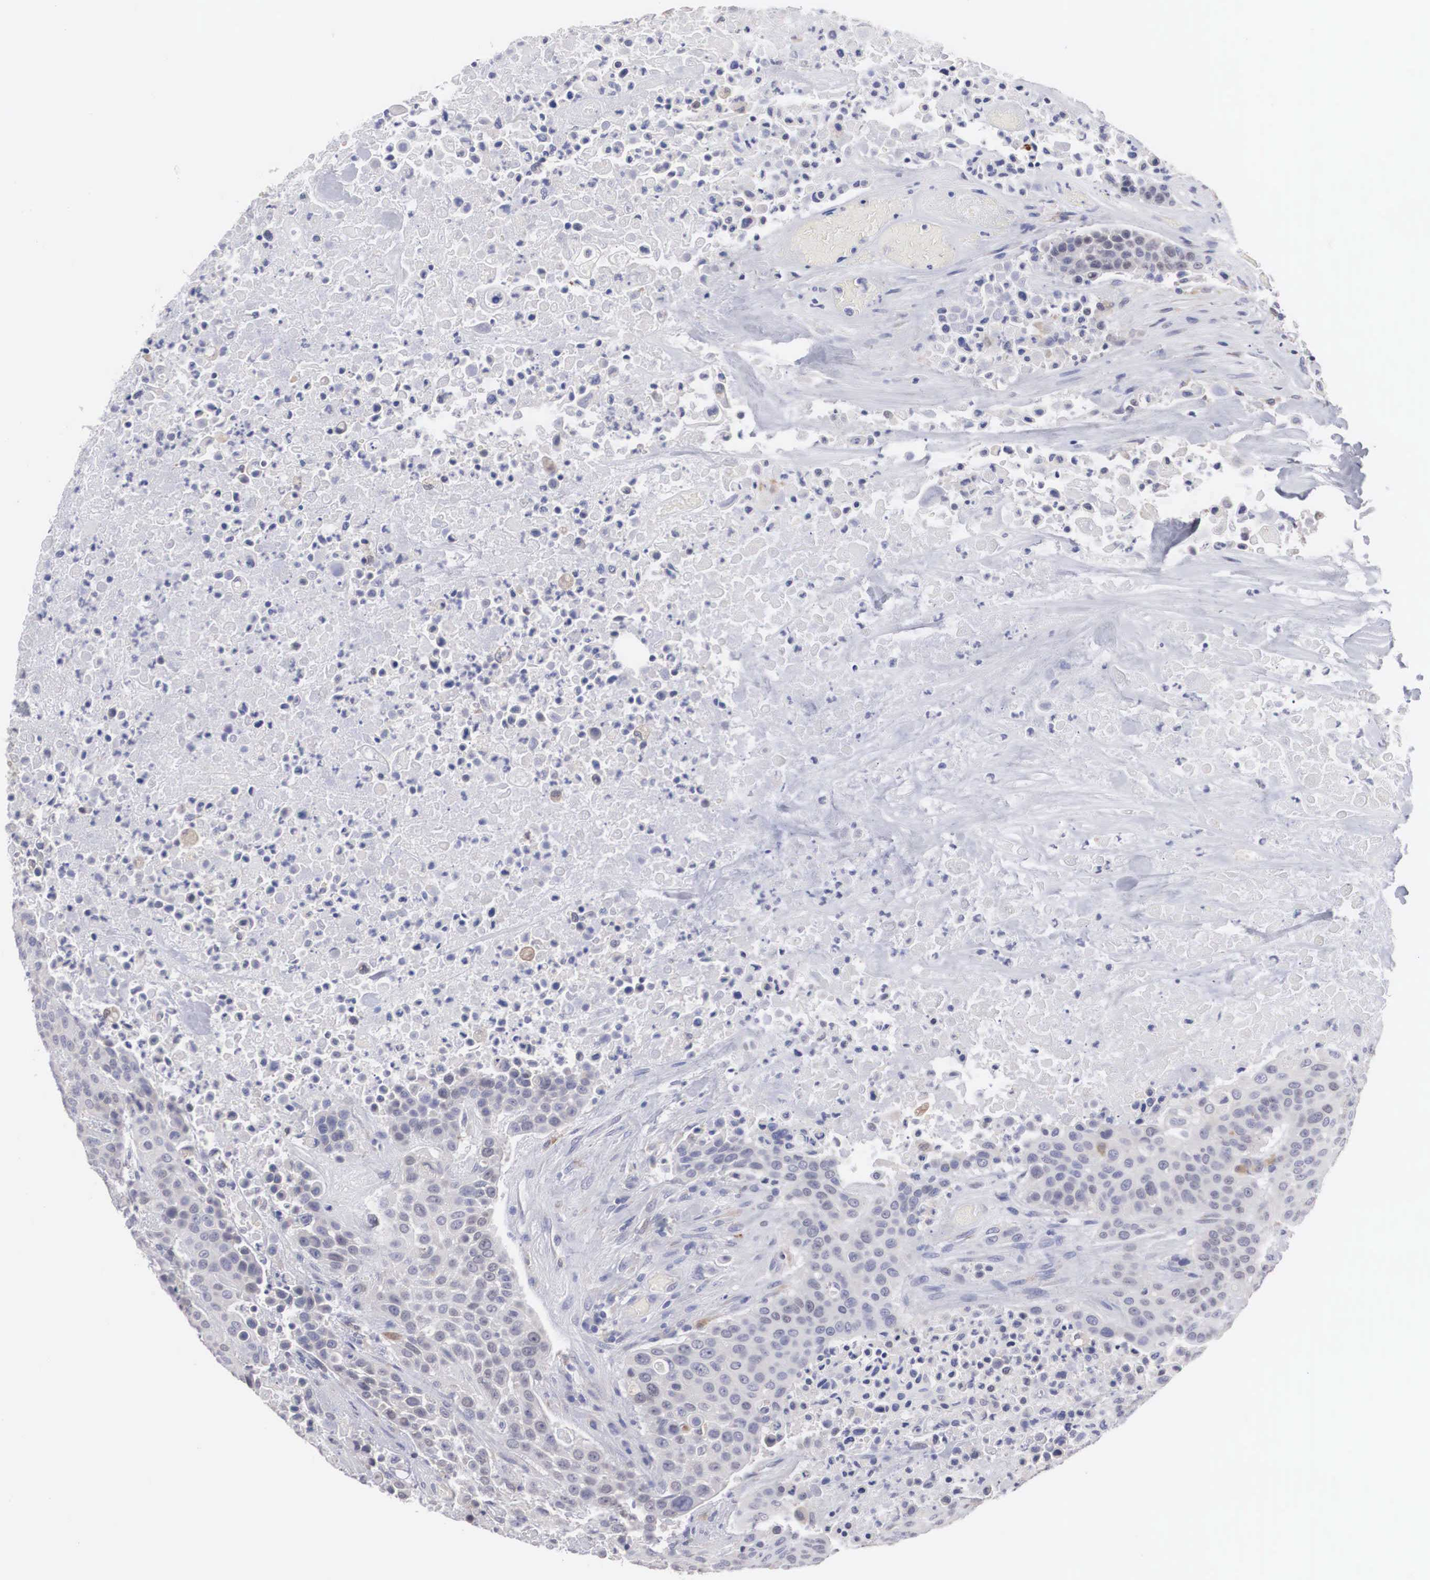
{"staining": {"intensity": "weak", "quantity": "<25%", "location": "cytoplasmic/membranous"}, "tissue": "urothelial cancer", "cell_type": "Tumor cells", "image_type": "cancer", "snomed": [{"axis": "morphology", "description": "Urothelial carcinoma, High grade"}, {"axis": "topography", "description": "Urinary bladder"}], "caption": "High-grade urothelial carcinoma was stained to show a protein in brown. There is no significant positivity in tumor cells.", "gene": "HMOX1", "patient": {"sex": "male", "age": 74}}